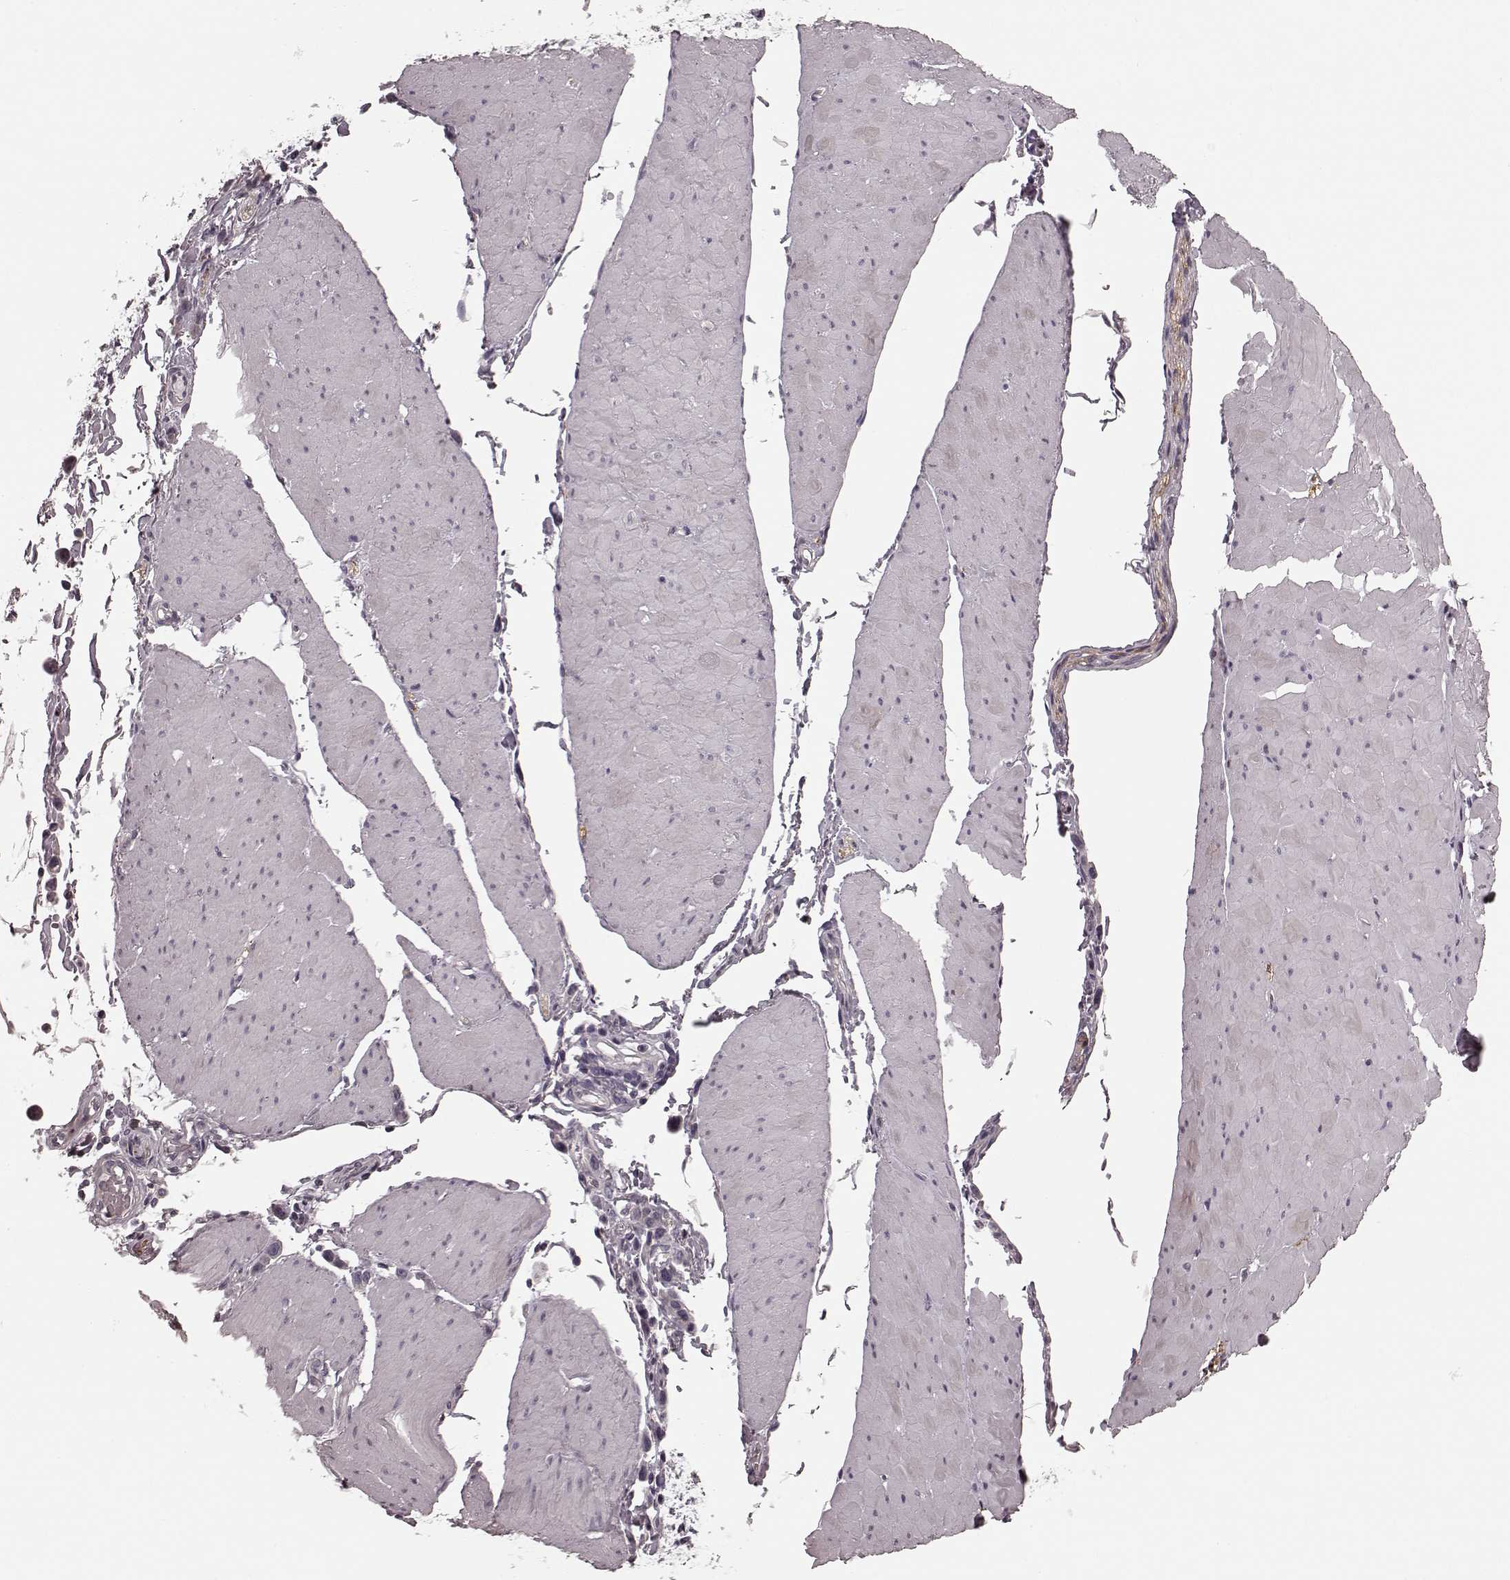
{"staining": {"intensity": "negative", "quantity": "none", "location": "none"}, "tissue": "stomach cancer", "cell_type": "Tumor cells", "image_type": "cancer", "snomed": [{"axis": "morphology", "description": "Adenocarcinoma, NOS"}, {"axis": "topography", "description": "Stomach"}], "caption": "Tumor cells are negative for brown protein staining in stomach adenocarcinoma.", "gene": "PRKCE", "patient": {"sex": "male", "age": 47}}